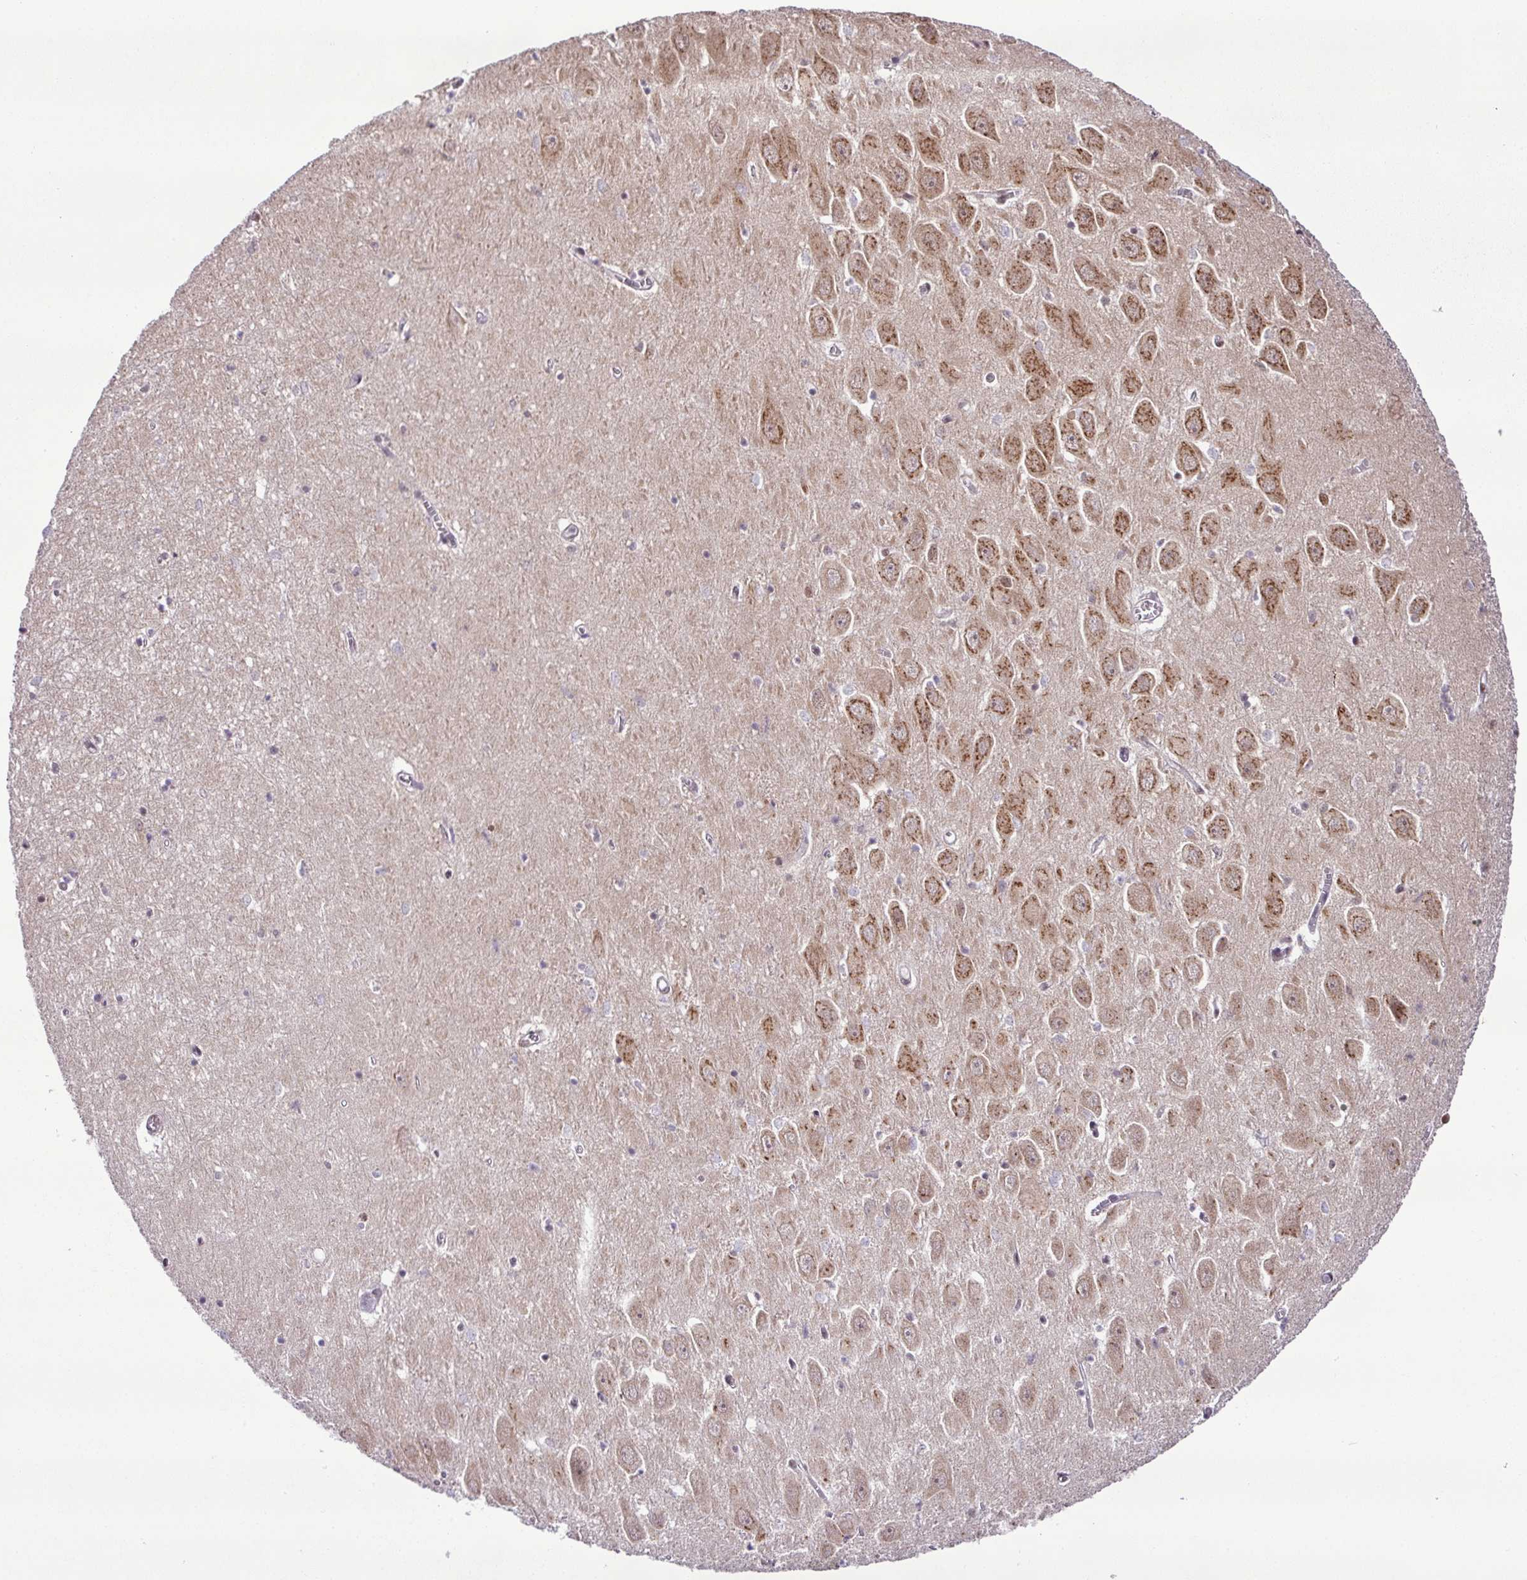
{"staining": {"intensity": "moderate", "quantity": "25%-75%", "location": "nuclear"}, "tissue": "hippocampus", "cell_type": "Glial cells", "image_type": "normal", "snomed": [{"axis": "morphology", "description": "Normal tissue, NOS"}, {"axis": "topography", "description": "Hippocampus"}], "caption": "Brown immunohistochemical staining in benign human hippocampus demonstrates moderate nuclear positivity in about 25%-75% of glial cells.", "gene": "PGAP4", "patient": {"sex": "female", "age": 64}}